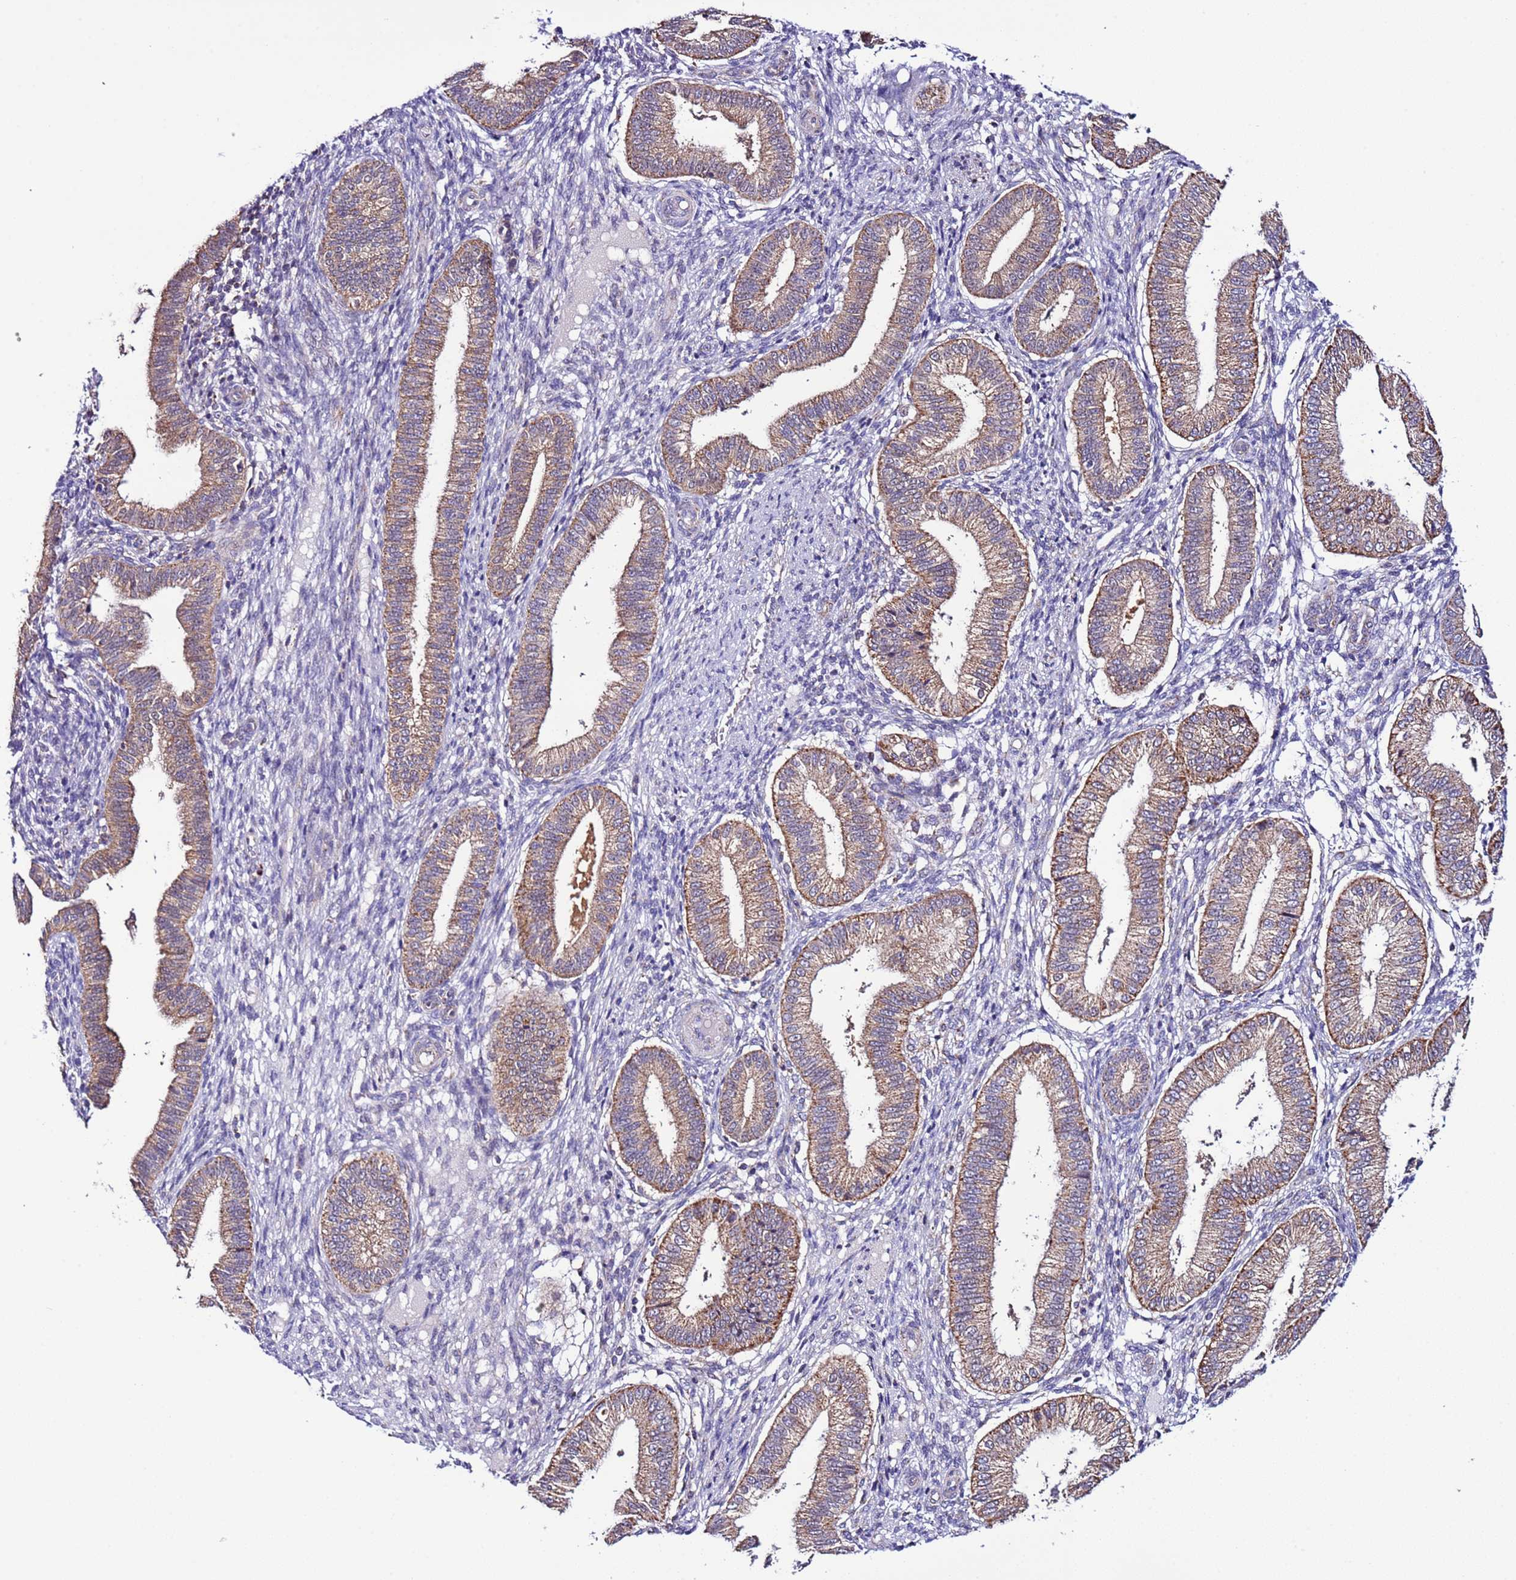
{"staining": {"intensity": "moderate", "quantity": "<25%", "location": "cytoplasmic/membranous"}, "tissue": "endometrium", "cell_type": "Cells in endometrial stroma", "image_type": "normal", "snomed": [{"axis": "morphology", "description": "Normal tissue, NOS"}, {"axis": "topography", "description": "Endometrium"}], "caption": "Protein analysis of unremarkable endometrium exhibits moderate cytoplasmic/membranous expression in approximately <25% of cells in endometrial stroma. Nuclei are stained in blue.", "gene": "UEVLD", "patient": {"sex": "female", "age": 39}}